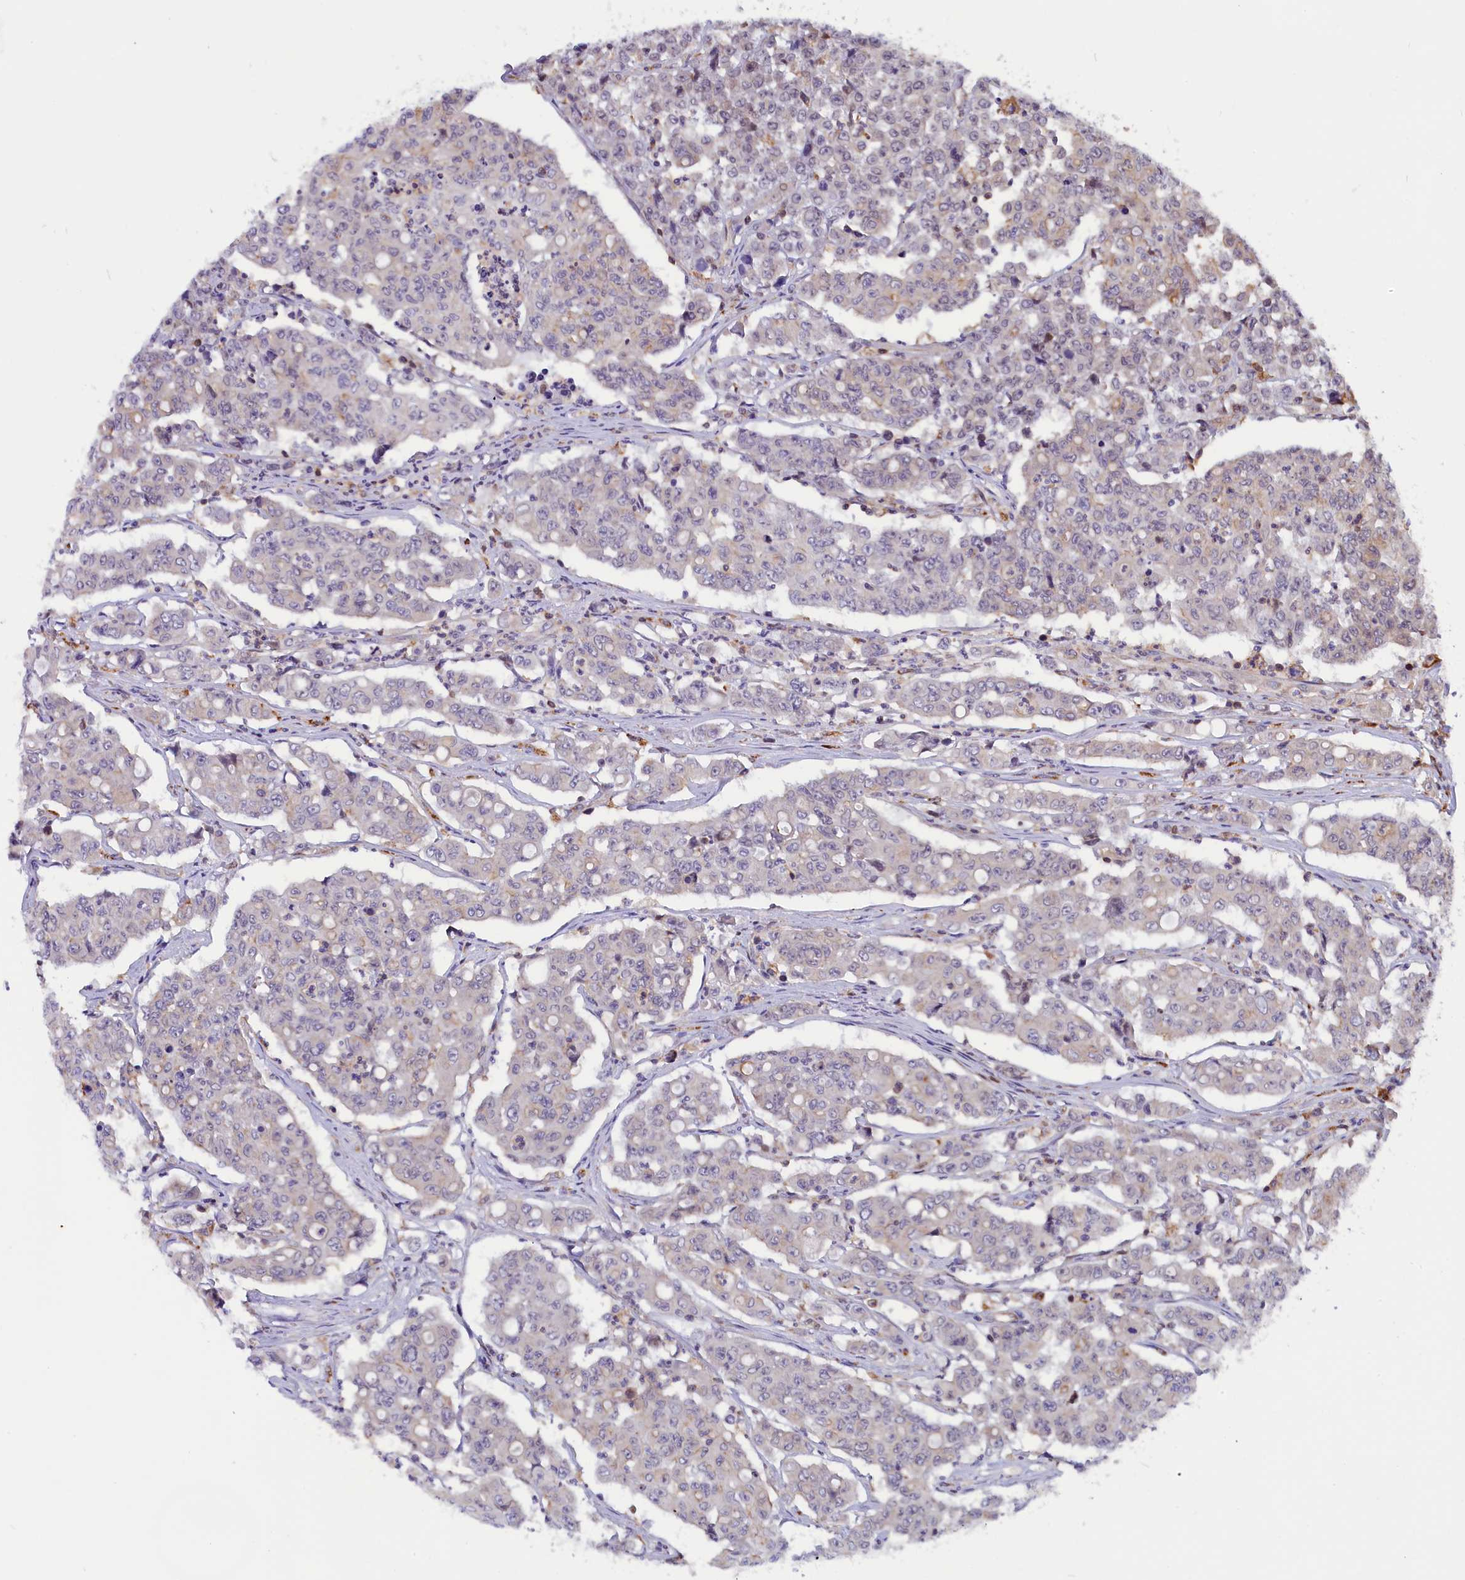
{"staining": {"intensity": "negative", "quantity": "none", "location": "none"}, "tissue": "colorectal cancer", "cell_type": "Tumor cells", "image_type": "cancer", "snomed": [{"axis": "morphology", "description": "Adenocarcinoma, NOS"}, {"axis": "topography", "description": "Colon"}], "caption": "DAB (3,3'-diaminobenzidine) immunohistochemical staining of human colorectal cancer (adenocarcinoma) displays no significant positivity in tumor cells.", "gene": "CIAPIN1", "patient": {"sex": "male", "age": 51}}